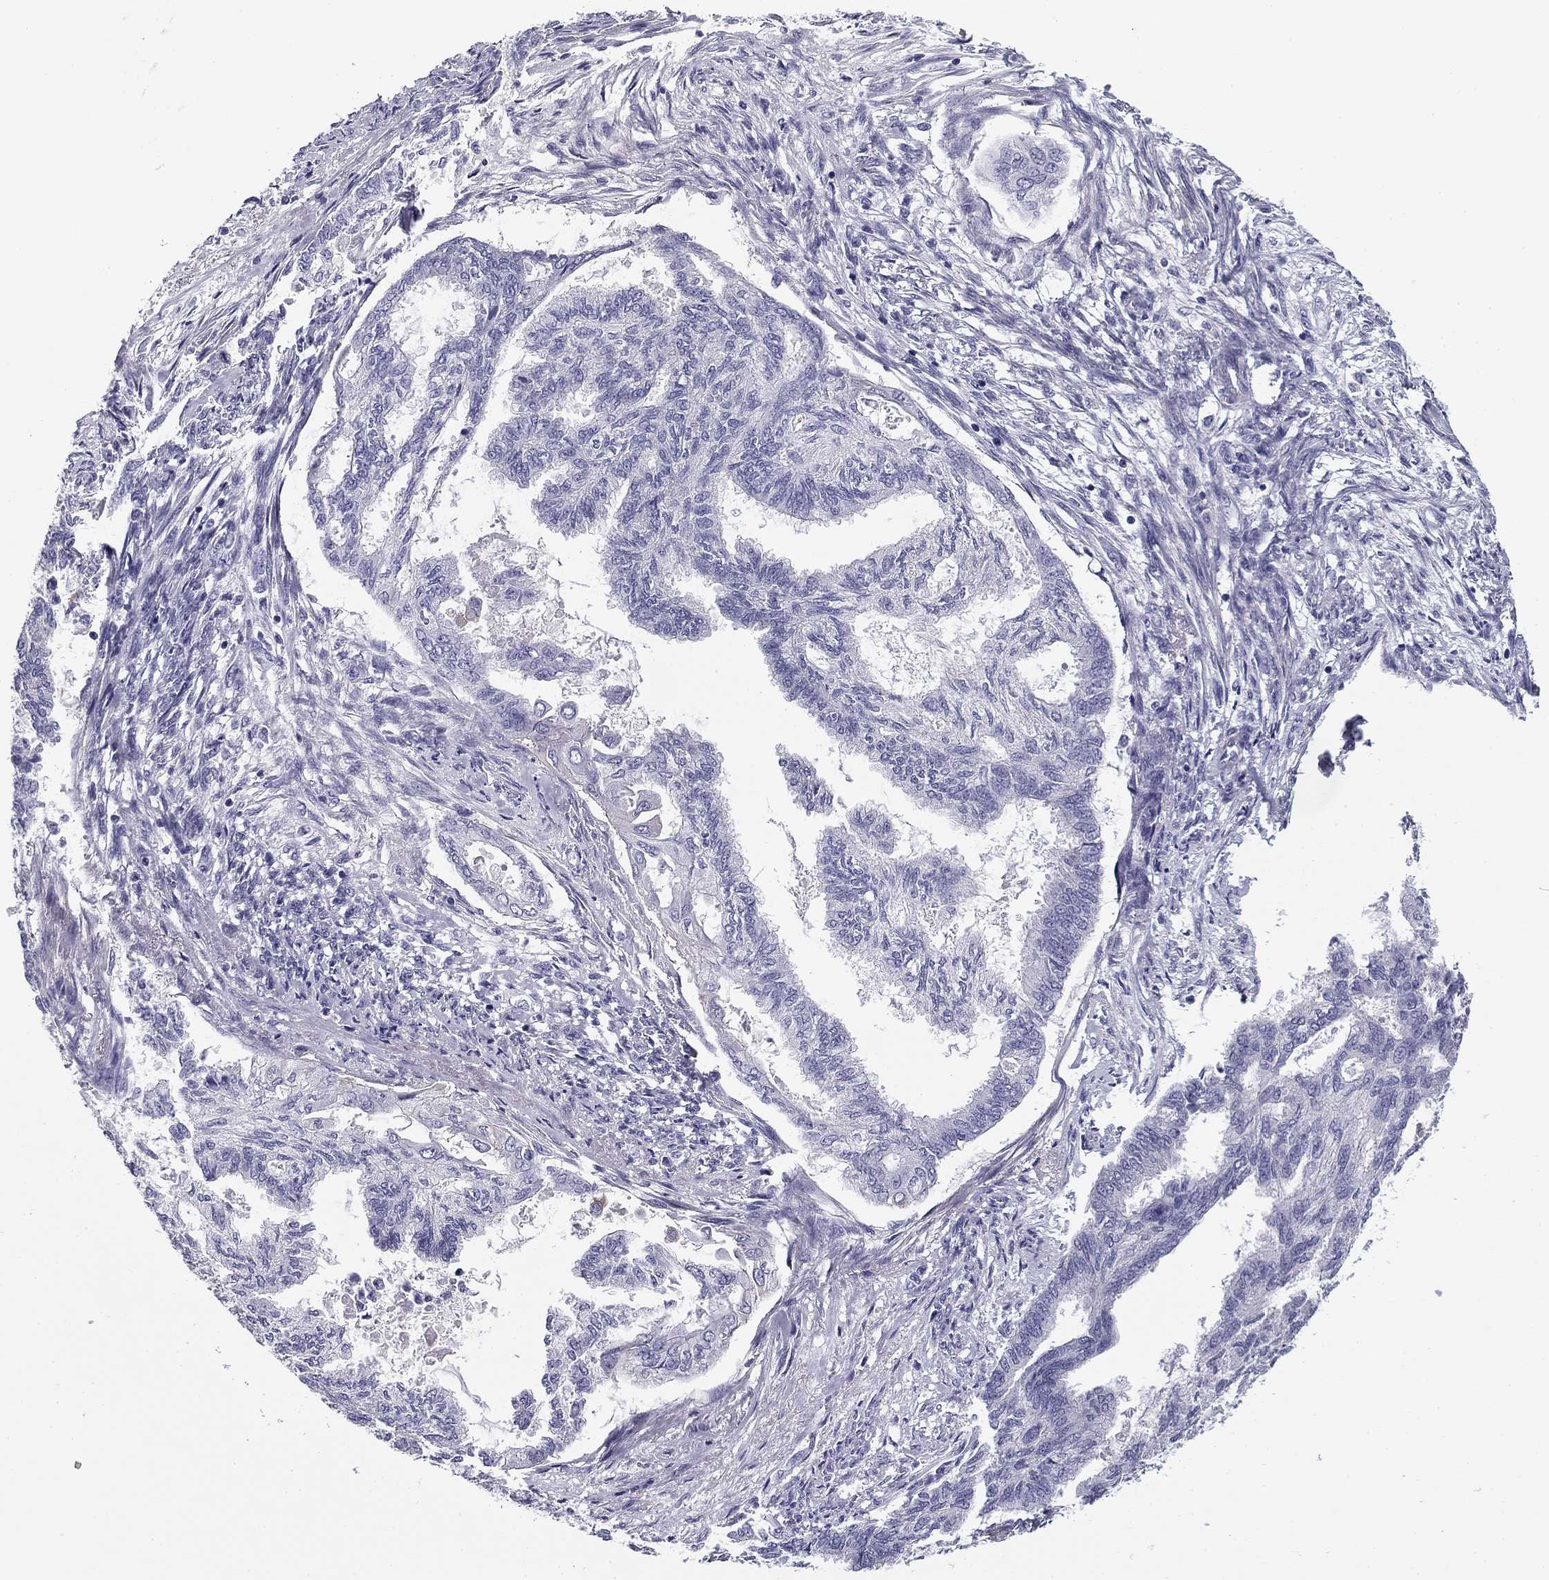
{"staining": {"intensity": "negative", "quantity": "none", "location": "none"}, "tissue": "endometrial cancer", "cell_type": "Tumor cells", "image_type": "cancer", "snomed": [{"axis": "morphology", "description": "Adenocarcinoma, NOS"}, {"axis": "topography", "description": "Endometrium"}], "caption": "DAB (3,3'-diaminobenzidine) immunohistochemical staining of human adenocarcinoma (endometrial) displays no significant positivity in tumor cells.", "gene": "FLNC", "patient": {"sex": "female", "age": 86}}